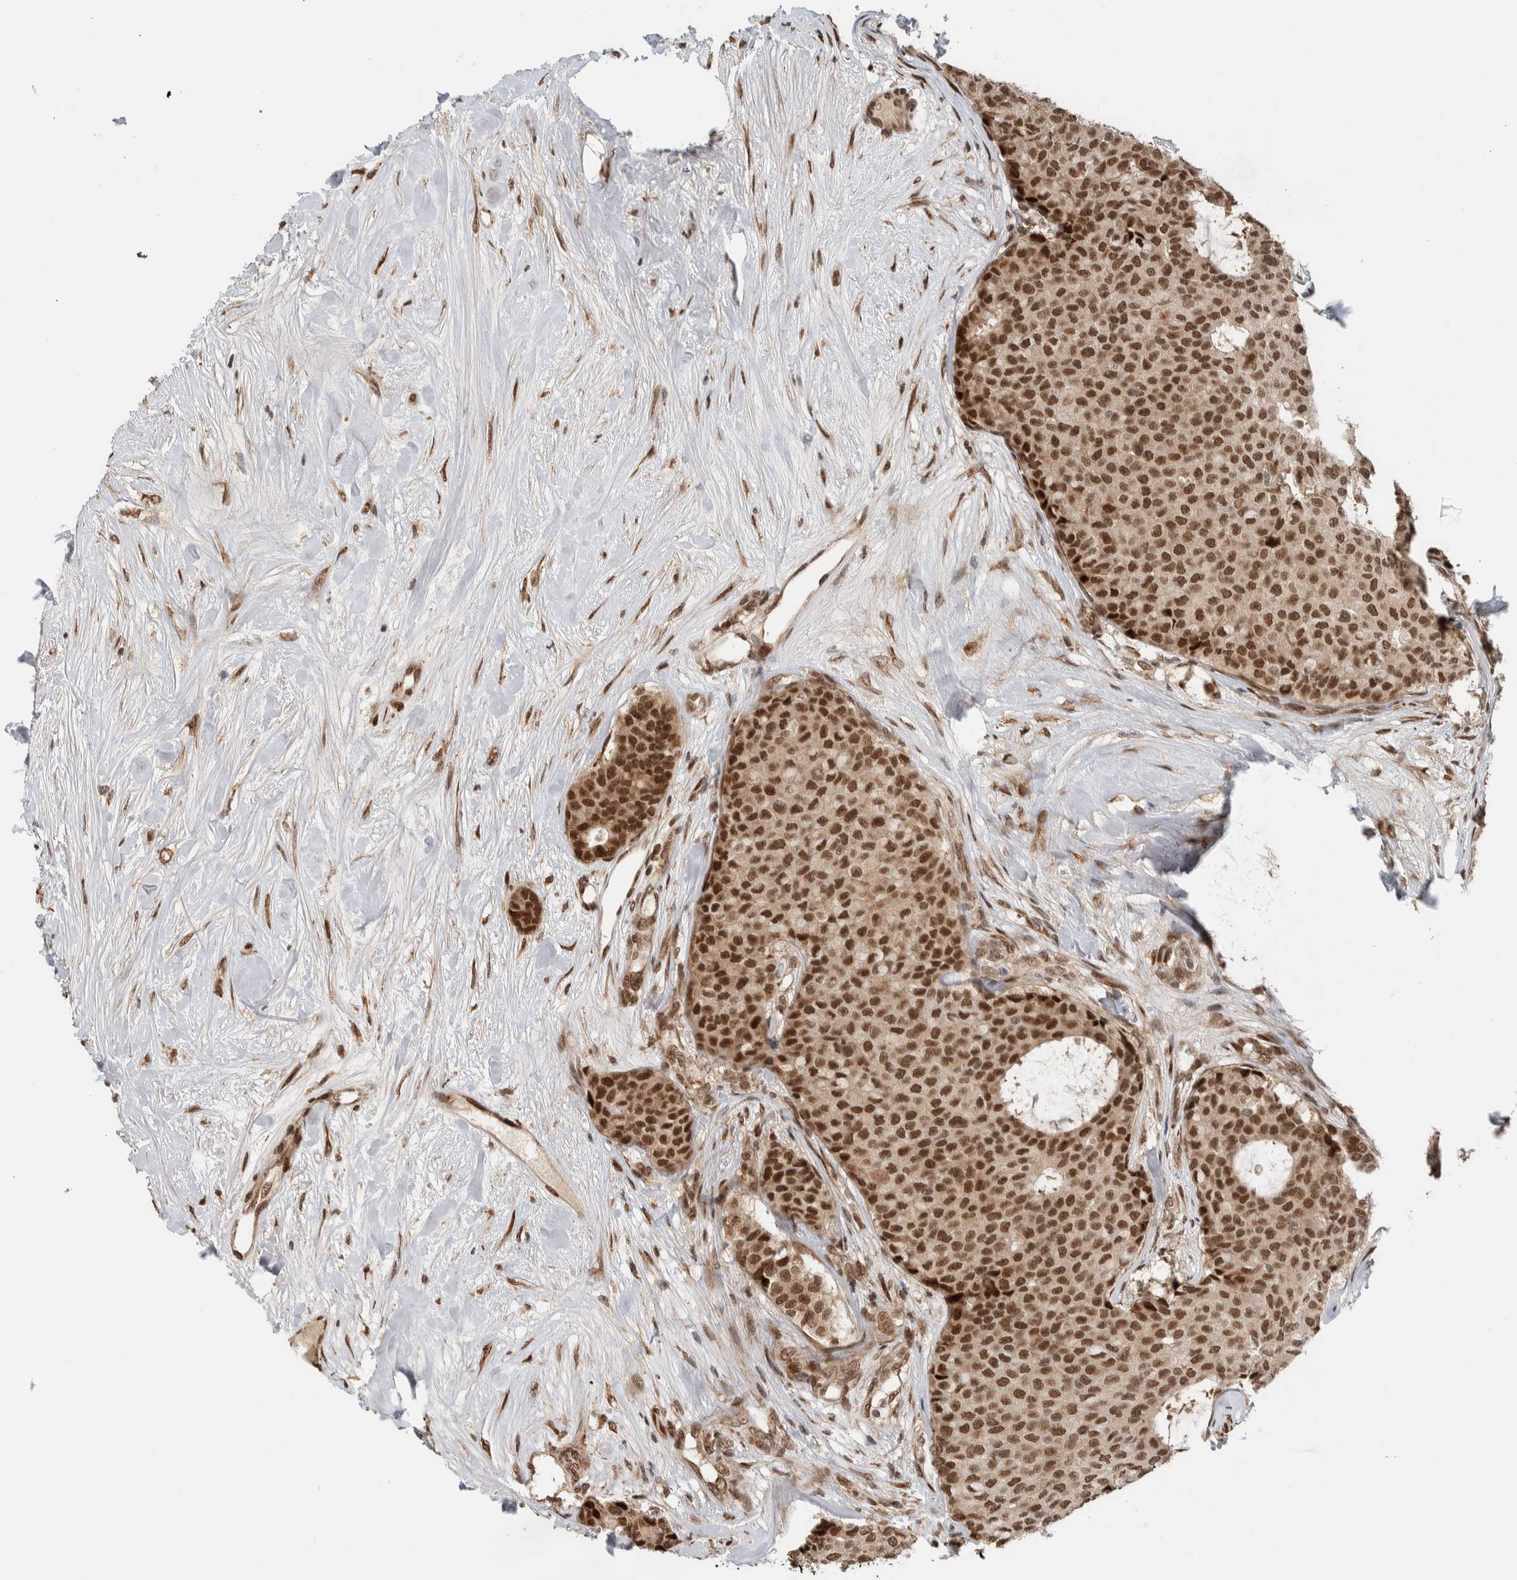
{"staining": {"intensity": "strong", "quantity": ">75%", "location": "cytoplasmic/membranous,nuclear"}, "tissue": "breast cancer", "cell_type": "Tumor cells", "image_type": "cancer", "snomed": [{"axis": "morphology", "description": "Duct carcinoma"}, {"axis": "topography", "description": "Breast"}], "caption": "DAB immunohistochemical staining of breast cancer shows strong cytoplasmic/membranous and nuclear protein expression in about >75% of tumor cells. The staining was performed using DAB, with brown indicating positive protein expression. Nuclei are stained blue with hematoxylin.", "gene": "TNRC18", "patient": {"sex": "female", "age": 75}}